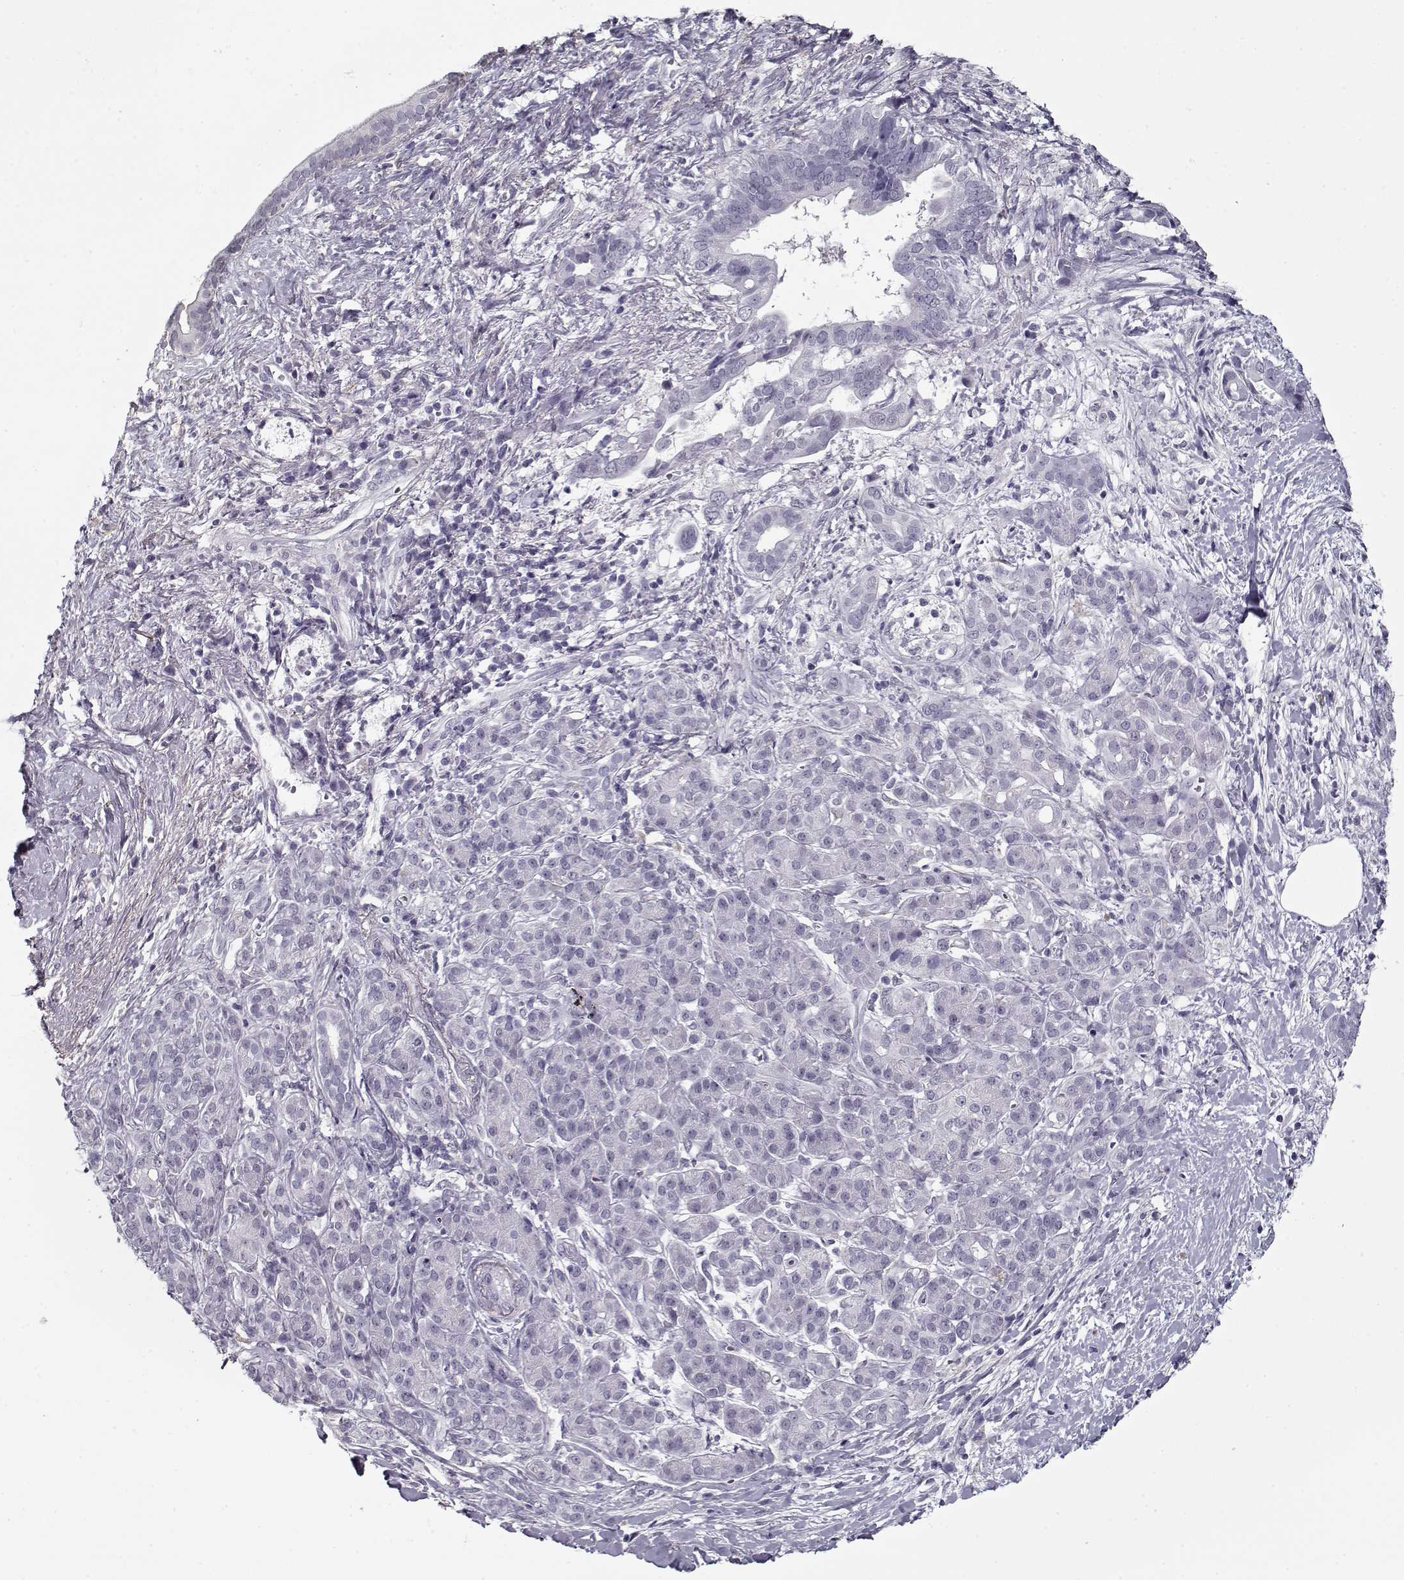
{"staining": {"intensity": "negative", "quantity": "none", "location": "none"}, "tissue": "pancreatic cancer", "cell_type": "Tumor cells", "image_type": "cancer", "snomed": [{"axis": "morphology", "description": "Adenocarcinoma, NOS"}, {"axis": "topography", "description": "Pancreas"}], "caption": "There is no significant staining in tumor cells of pancreatic cancer (adenocarcinoma).", "gene": "RNF32", "patient": {"sex": "male", "age": 61}}